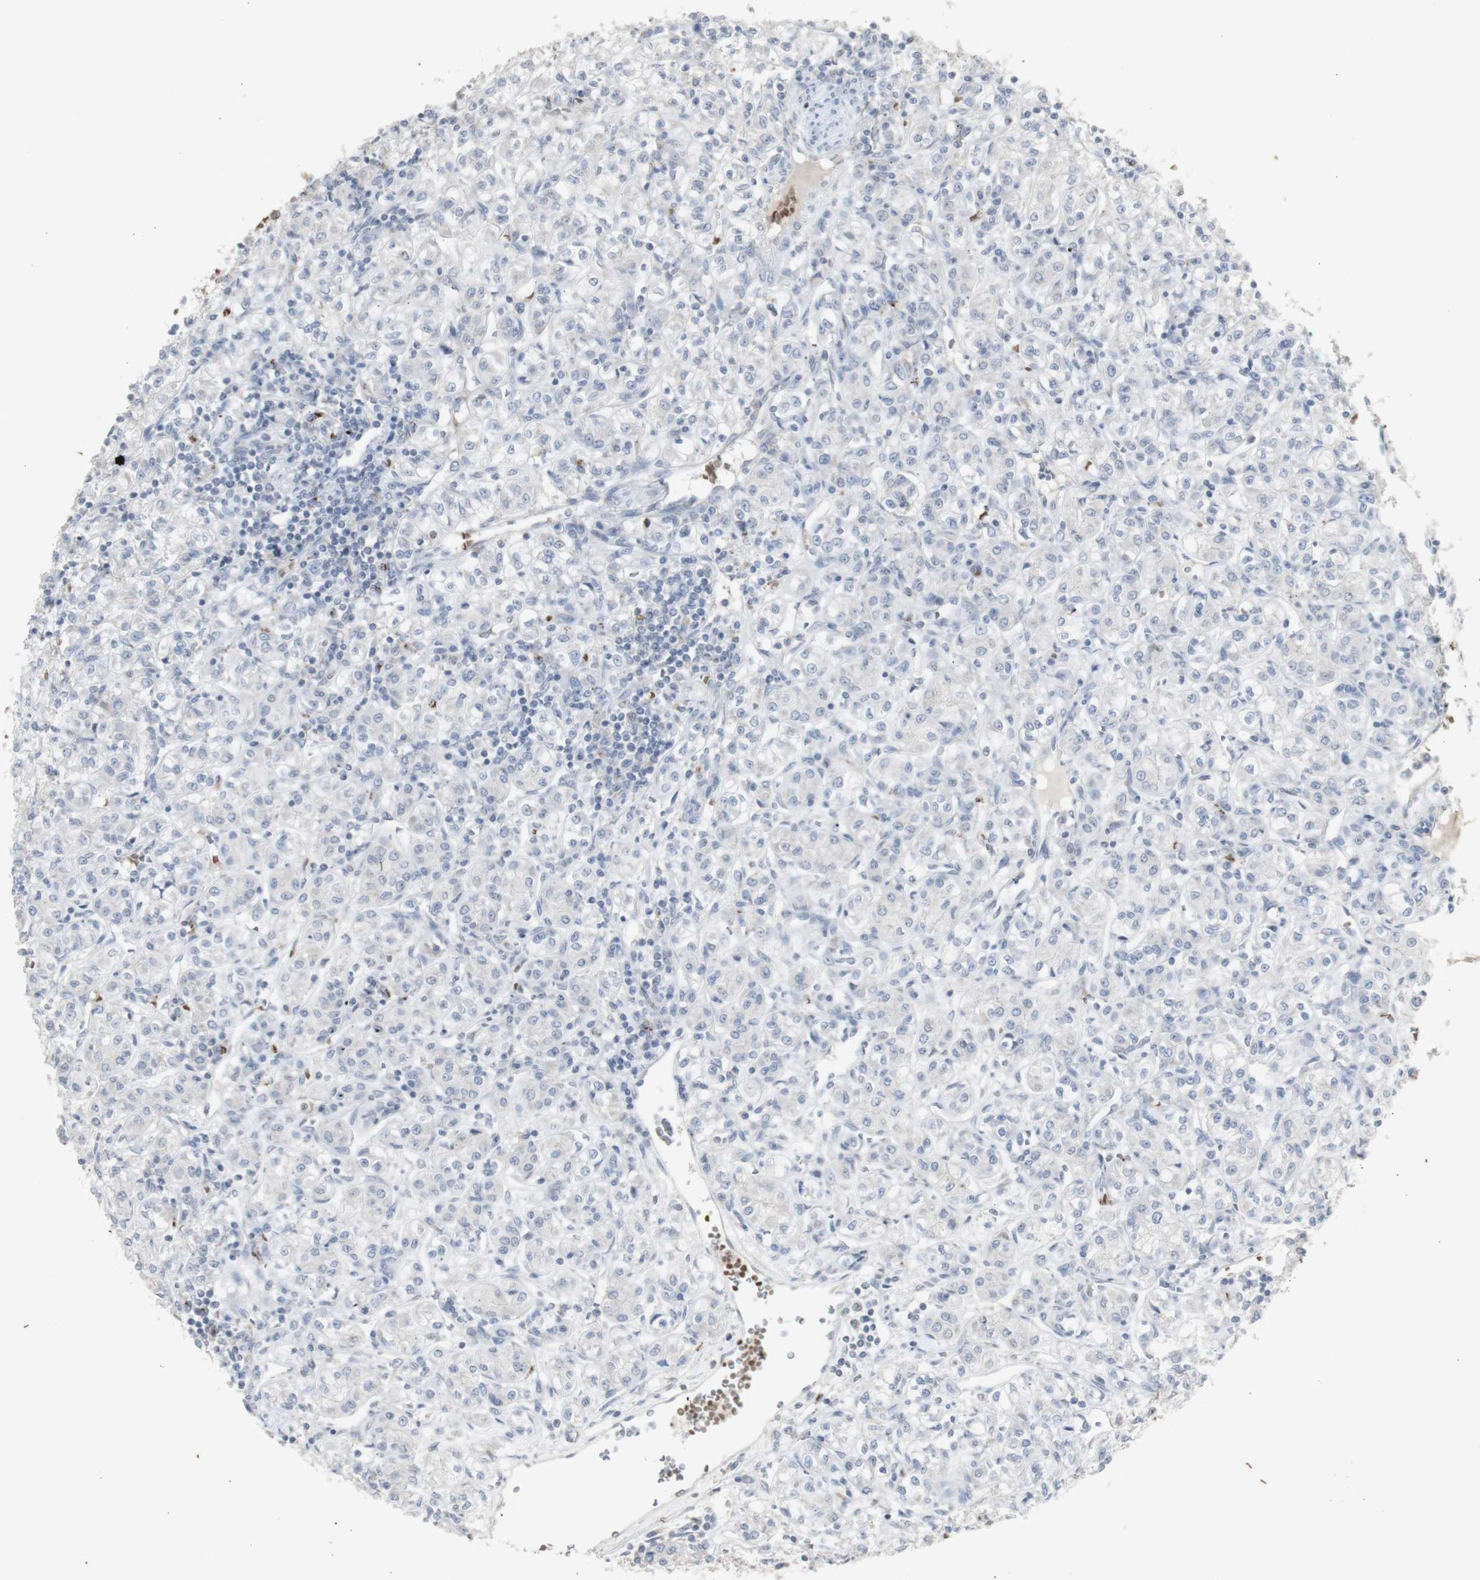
{"staining": {"intensity": "negative", "quantity": "none", "location": "none"}, "tissue": "renal cancer", "cell_type": "Tumor cells", "image_type": "cancer", "snomed": [{"axis": "morphology", "description": "Adenocarcinoma, NOS"}, {"axis": "topography", "description": "Kidney"}], "caption": "Immunohistochemistry (IHC) photomicrograph of renal cancer (adenocarcinoma) stained for a protein (brown), which displays no staining in tumor cells. Nuclei are stained in blue.", "gene": "INS", "patient": {"sex": "male", "age": 77}}